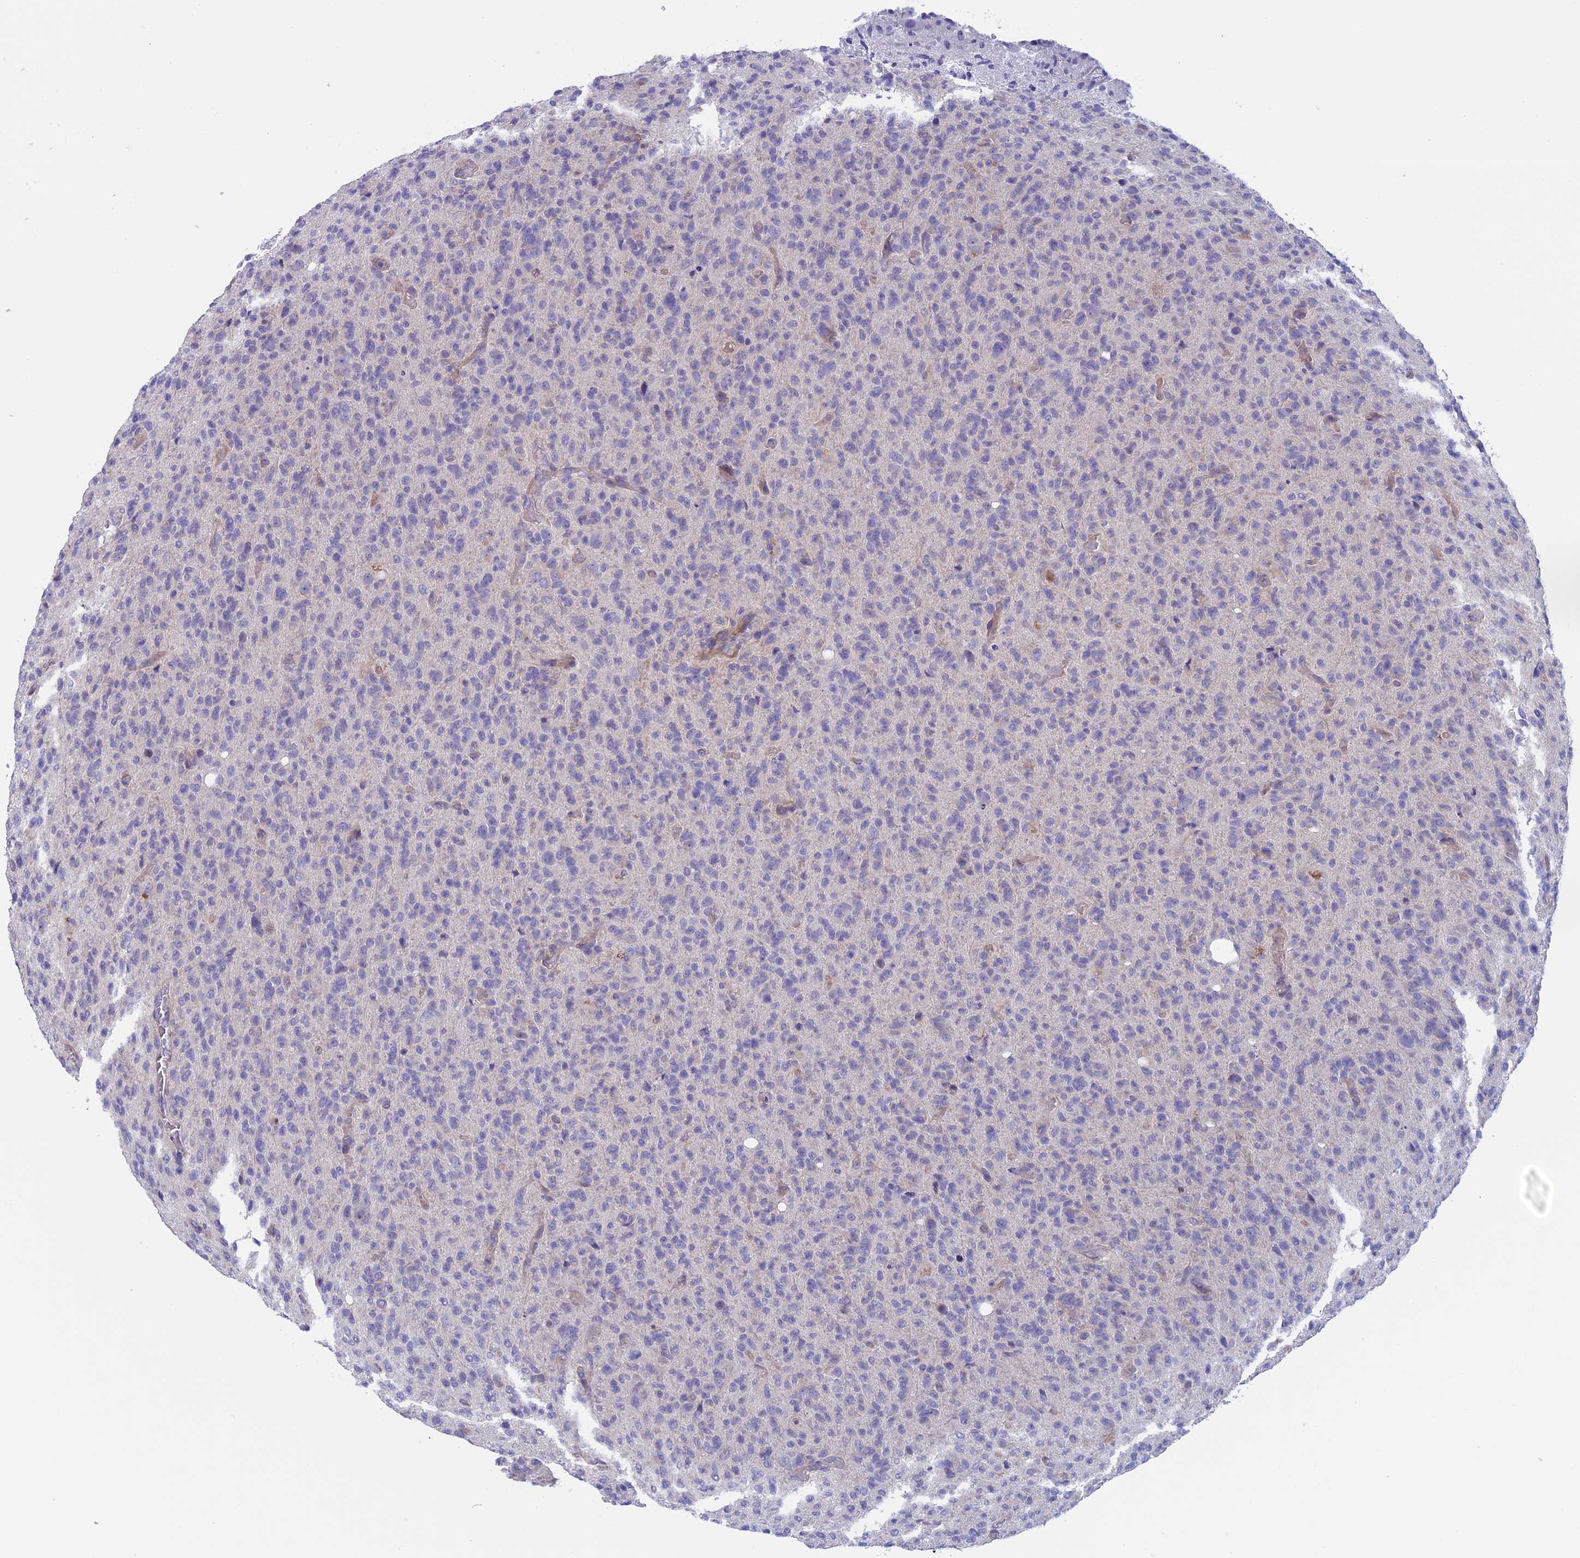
{"staining": {"intensity": "negative", "quantity": "none", "location": "none"}, "tissue": "glioma", "cell_type": "Tumor cells", "image_type": "cancer", "snomed": [{"axis": "morphology", "description": "Glioma, malignant, High grade"}, {"axis": "topography", "description": "Brain"}], "caption": "Tumor cells are negative for brown protein staining in high-grade glioma (malignant). Brightfield microscopy of immunohistochemistry stained with DAB (3,3'-diaminobenzidine) (brown) and hematoxylin (blue), captured at high magnification.", "gene": "CNOT6L", "patient": {"sex": "female", "age": 57}}